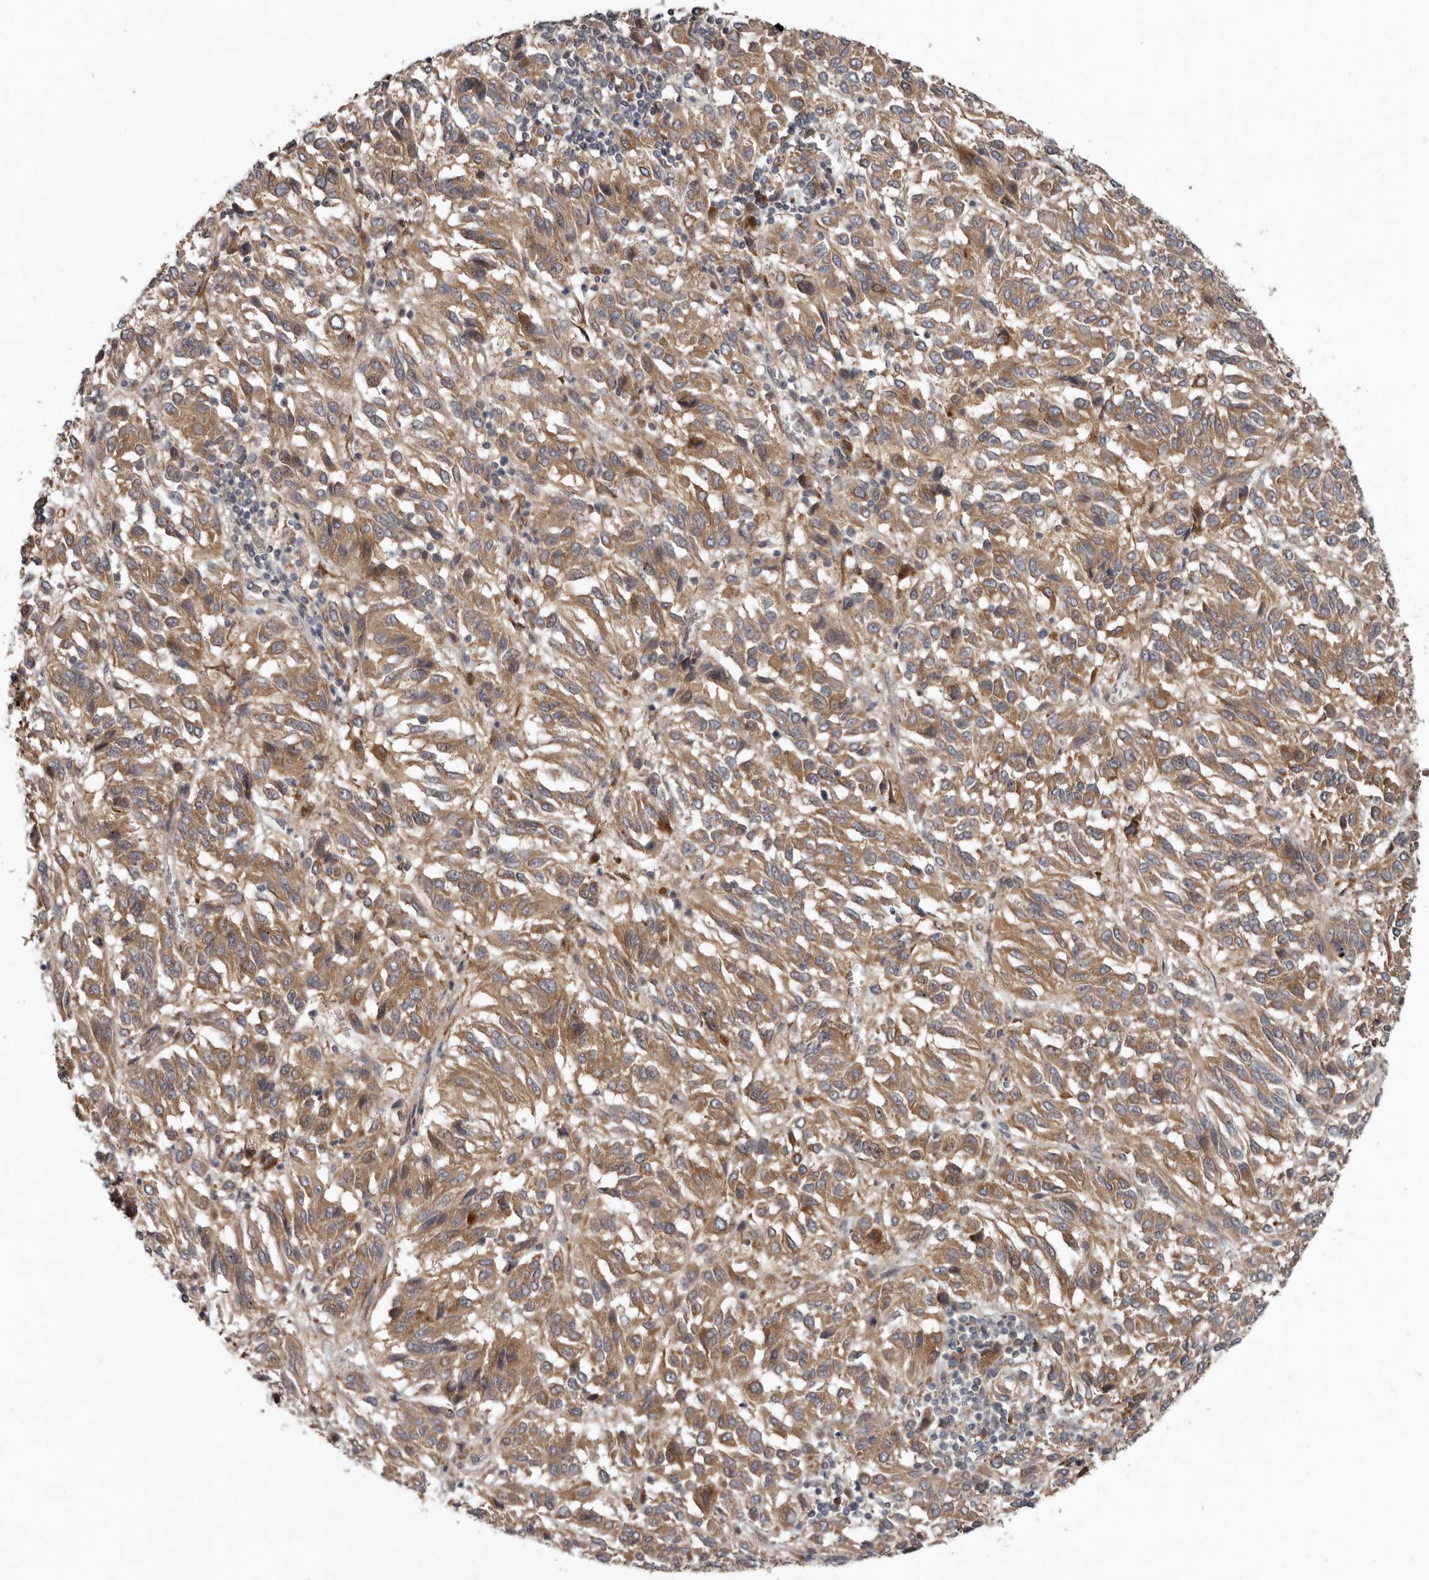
{"staining": {"intensity": "moderate", "quantity": ">75%", "location": "cytoplasmic/membranous"}, "tissue": "melanoma", "cell_type": "Tumor cells", "image_type": "cancer", "snomed": [{"axis": "morphology", "description": "Malignant melanoma, Metastatic site"}, {"axis": "topography", "description": "Lung"}], "caption": "Immunohistochemical staining of malignant melanoma (metastatic site) exhibits moderate cytoplasmic/membranous protein positivity in approximately >75% of tumor cells. (Stains: DAB in brown, nuclei in blue, Microscopy: brightfield microscopy at high magnification).", "gene": "CHML", "patient": {"sex": "male", "age": 64}}